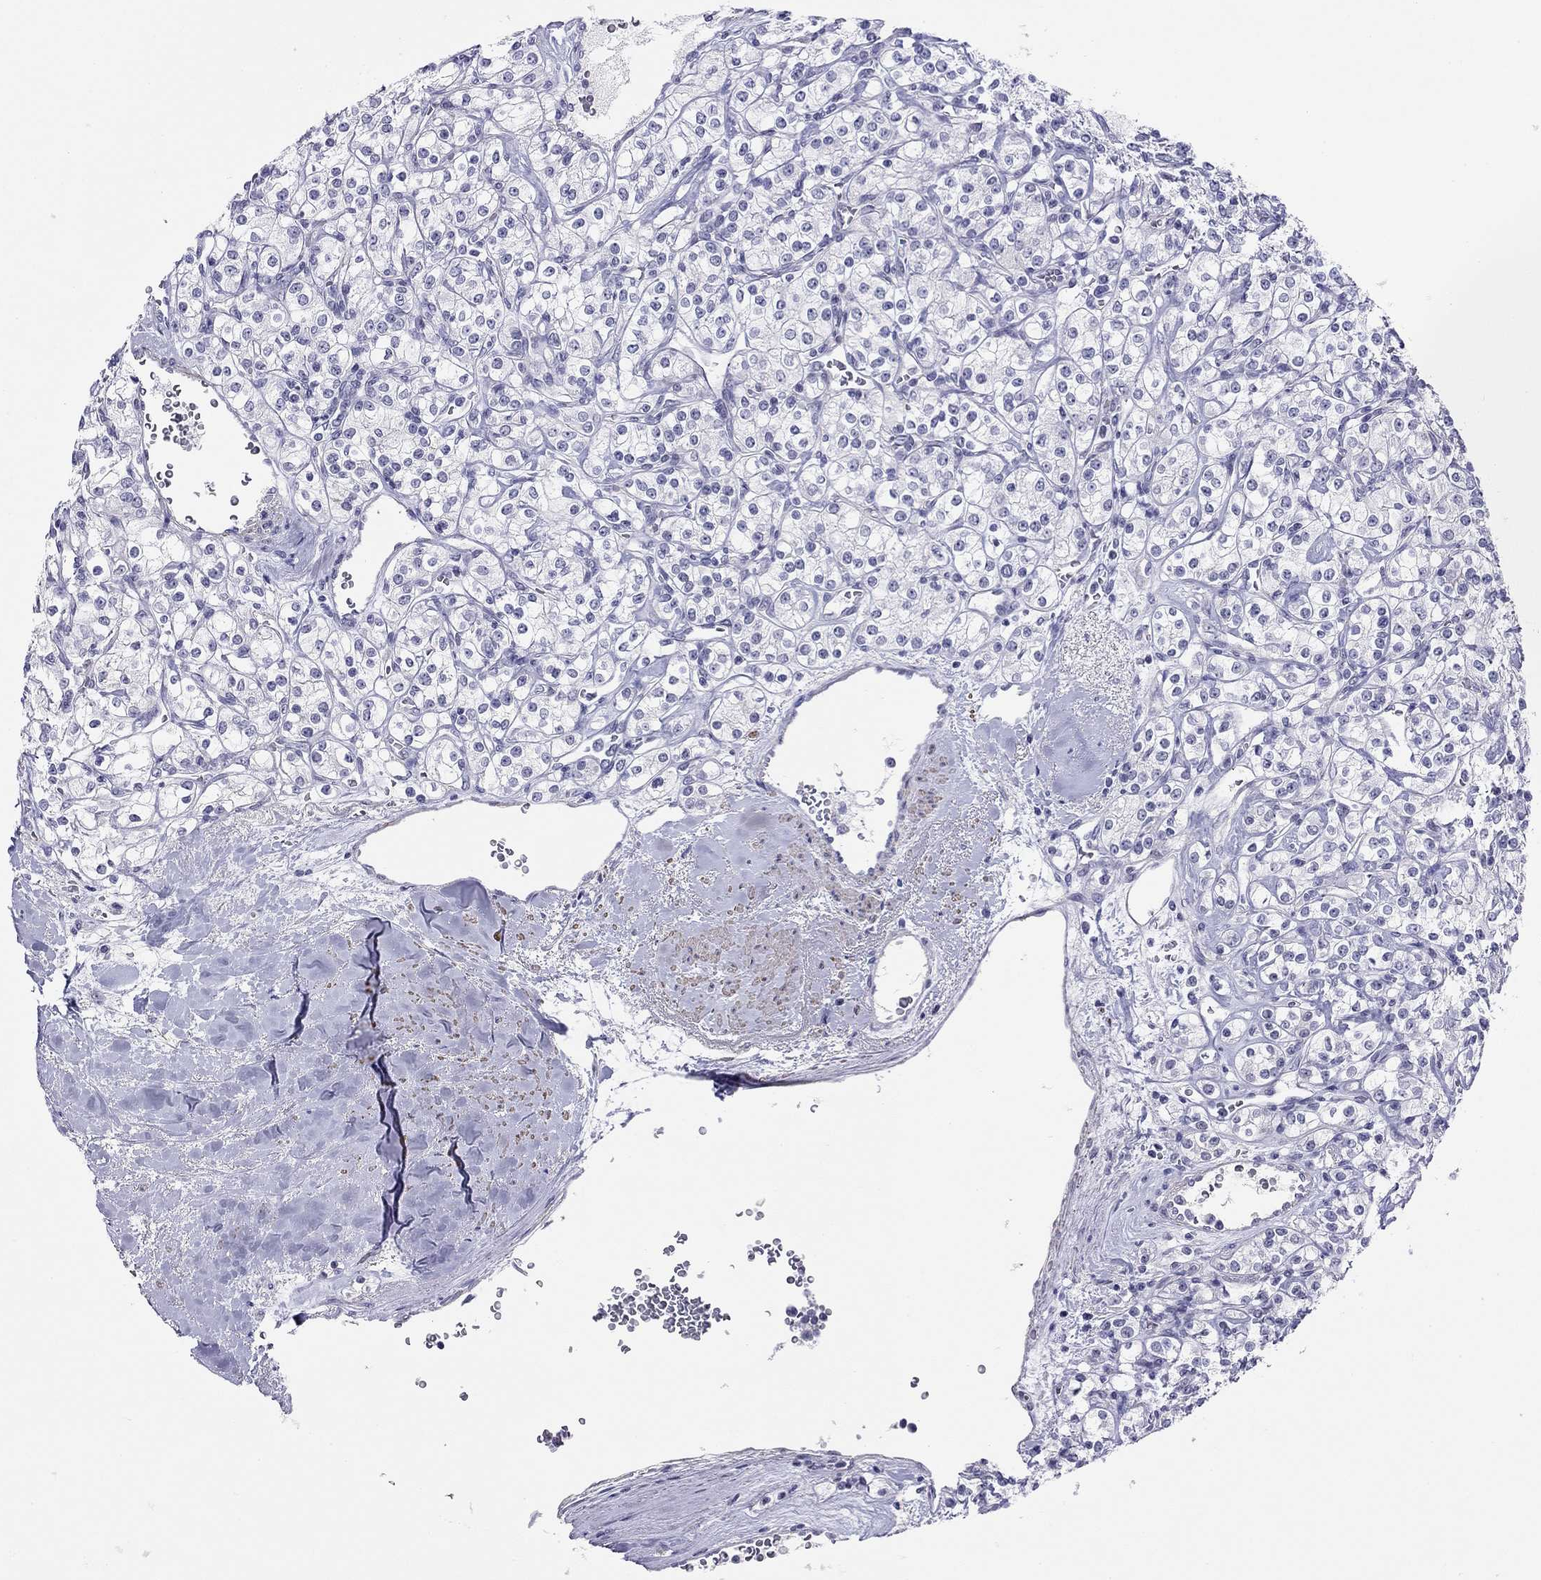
{"staining": {"intensity": "negative", "quantity": "none", "location": "none"}, "tissue": "renal cancer", "cell_type": "Tumor cells", "image_type": "cancer", "snomed": [{"axis": "morphology", "description": "Adenocarcinoma, NOS"}, {"axis": "topography", "description": "Kidney"}], "caption": "A high-resolution image shows immunohistochemistry (IHC) staining of renal cancer (adenocarcinoma), which reveals no significant positivity in tumor cells.", "gene": "MYMX", "patient": {"sex": "male", "age": 77}}